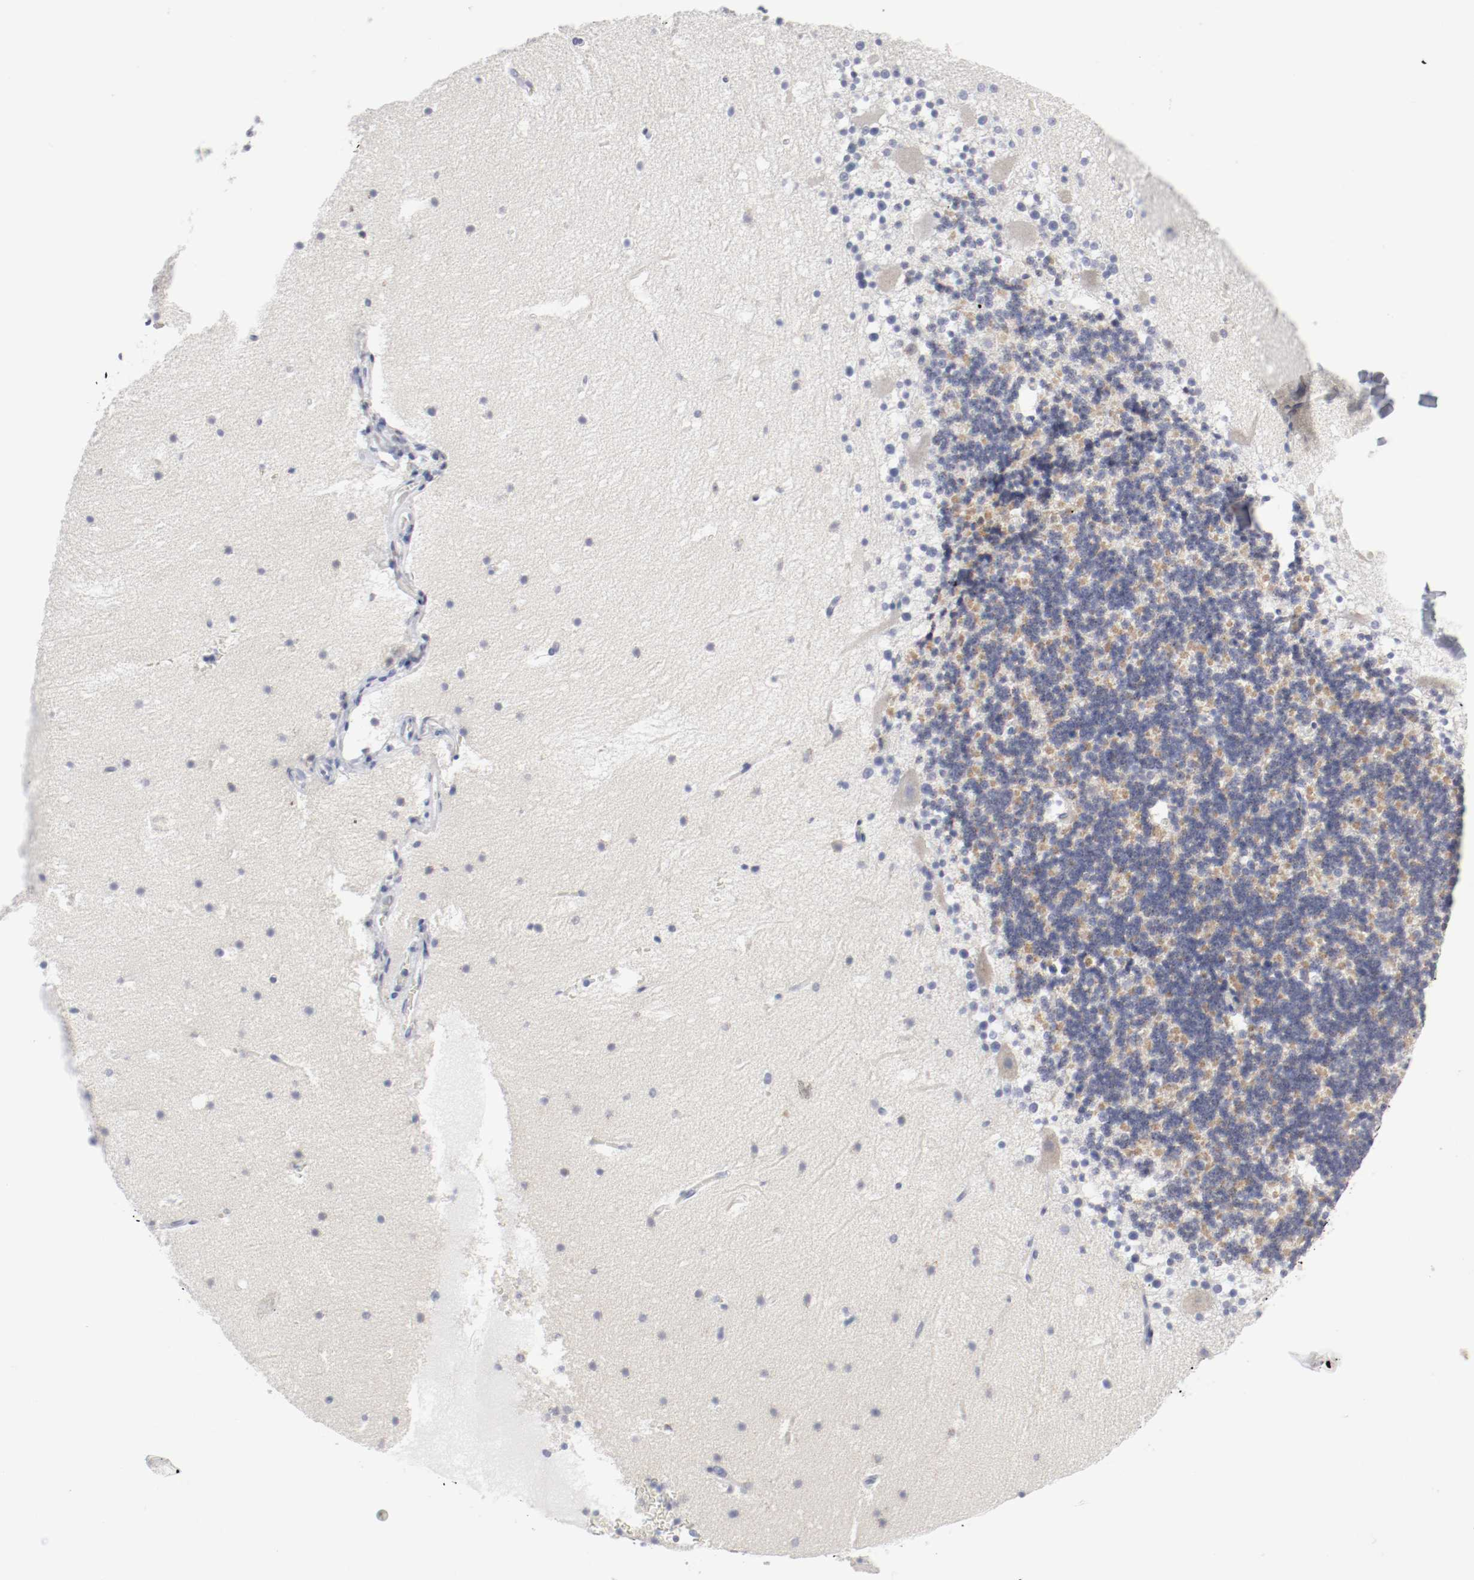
{"staining": {"intensity": "moderate", "quantity": "25%-75%", "location": "cytoplasmic/membranous"}, "tissue": "cerebellum", "cell_type": "Cells in granular layer", "image_type": "normal", "snomed": [{"axis": "morphology", "description": "Normal tissue, NOS"}, {"axis": "topography", "description": "Cerebellum"}], "caption": "IHC micrograph of normal cerebellum: human cerebellum stained using IHC exhibits medium levels of moderate protein expression localized specifically in the cytoplasmic/membranous of cells in granular layer, appearing as a cytoplasmic/membranous brown color.", "gene": "ITGAX", "patient": {"sex": "male", "age": 45}}